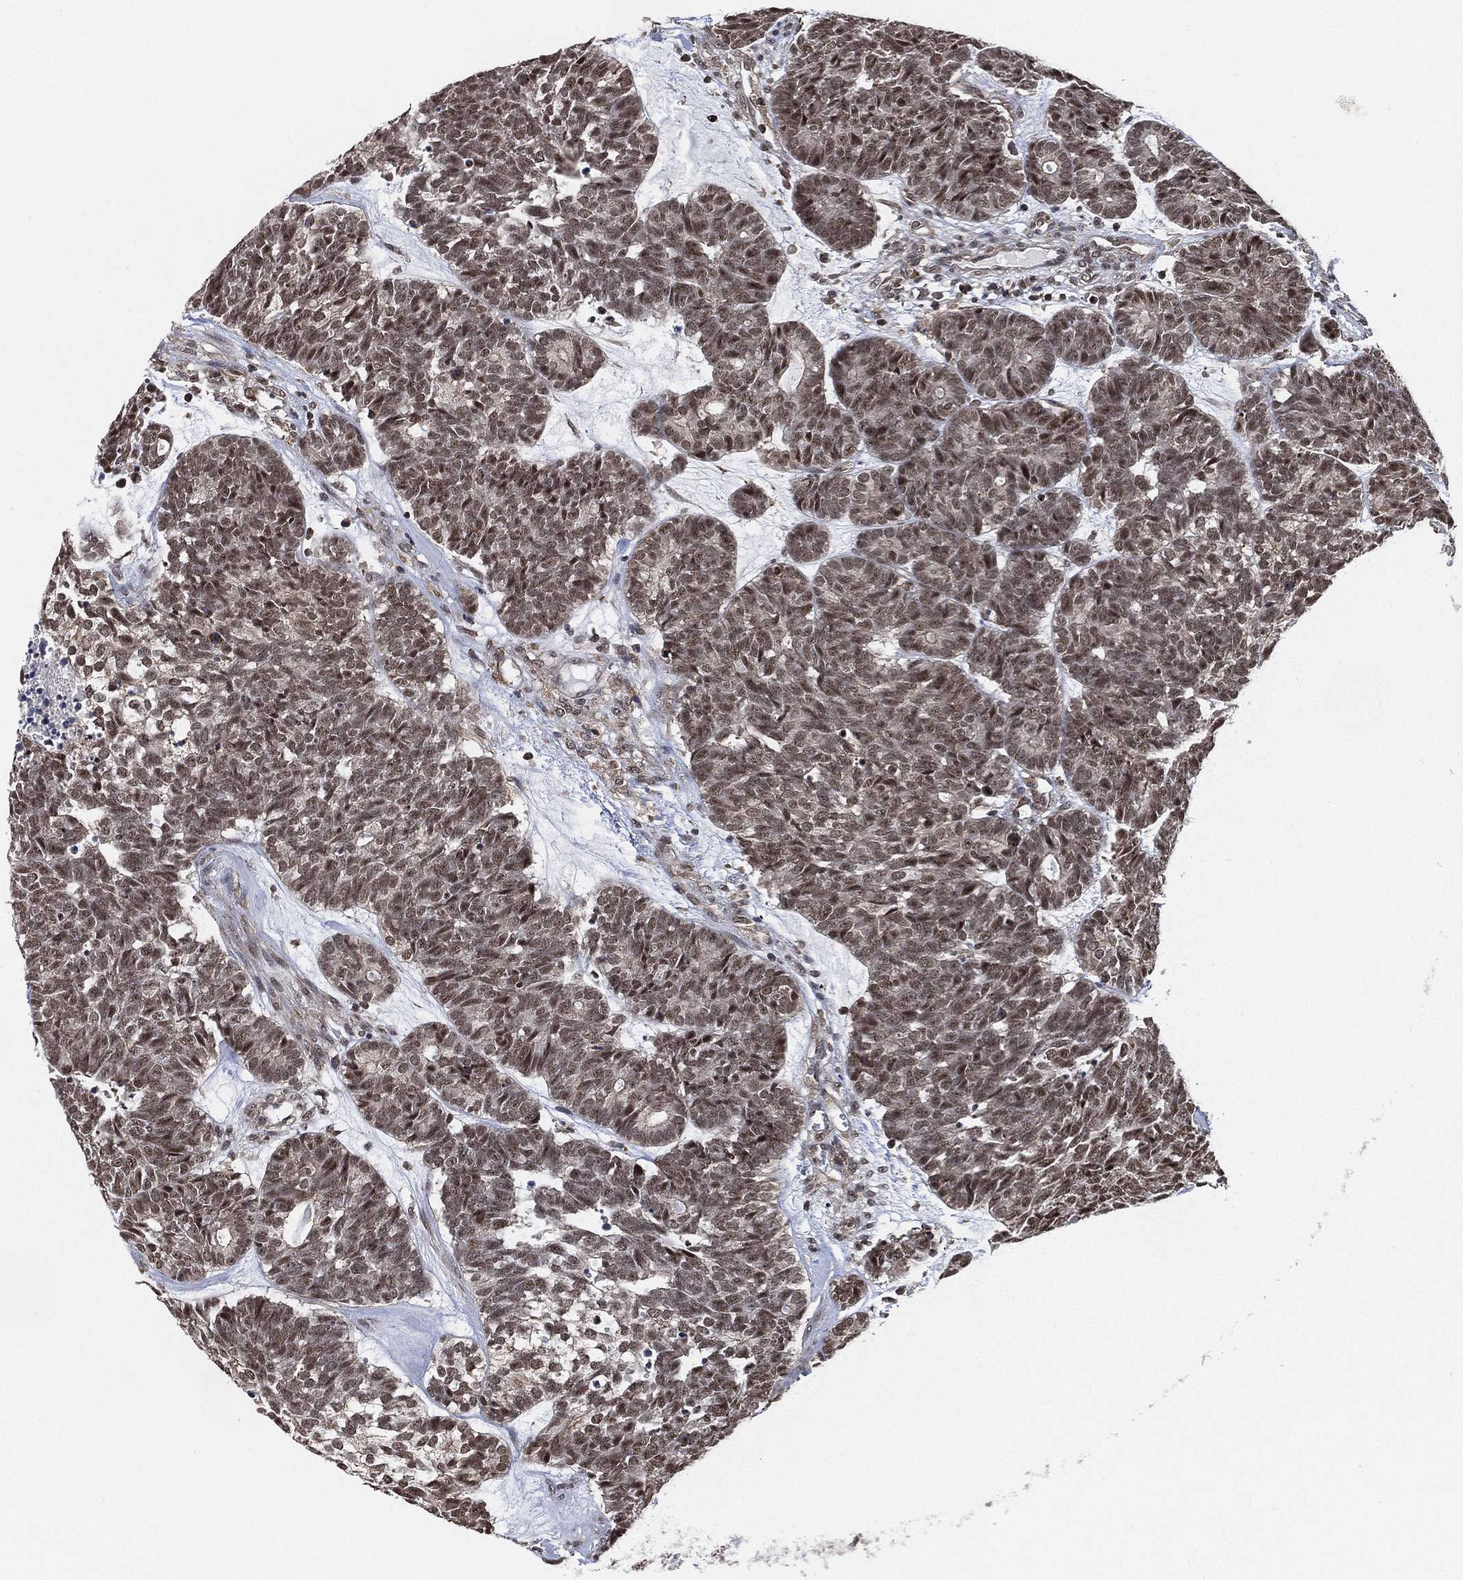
{"staining": {"intensity": "moderate", "quantity": "25%-75%", "location": "nuclear"}, "tissue": "head and neck cancer", "cell_type": "Tumor cells", "image_type": "cancer", "snomed": [{"axis": "morphology", "description": "Adenocarcinoma, NOS"}, {"axis": "topography", "description": "Head-Neck"}], "caption": "Moderate nuclear staining for a protein is appreciated in approximately 25%-75% of tumor cells of adenocarcinoma (head and neck) using IHC.", "gene": "RSRC2", "patient": {"sex": "female", "age": 81}}